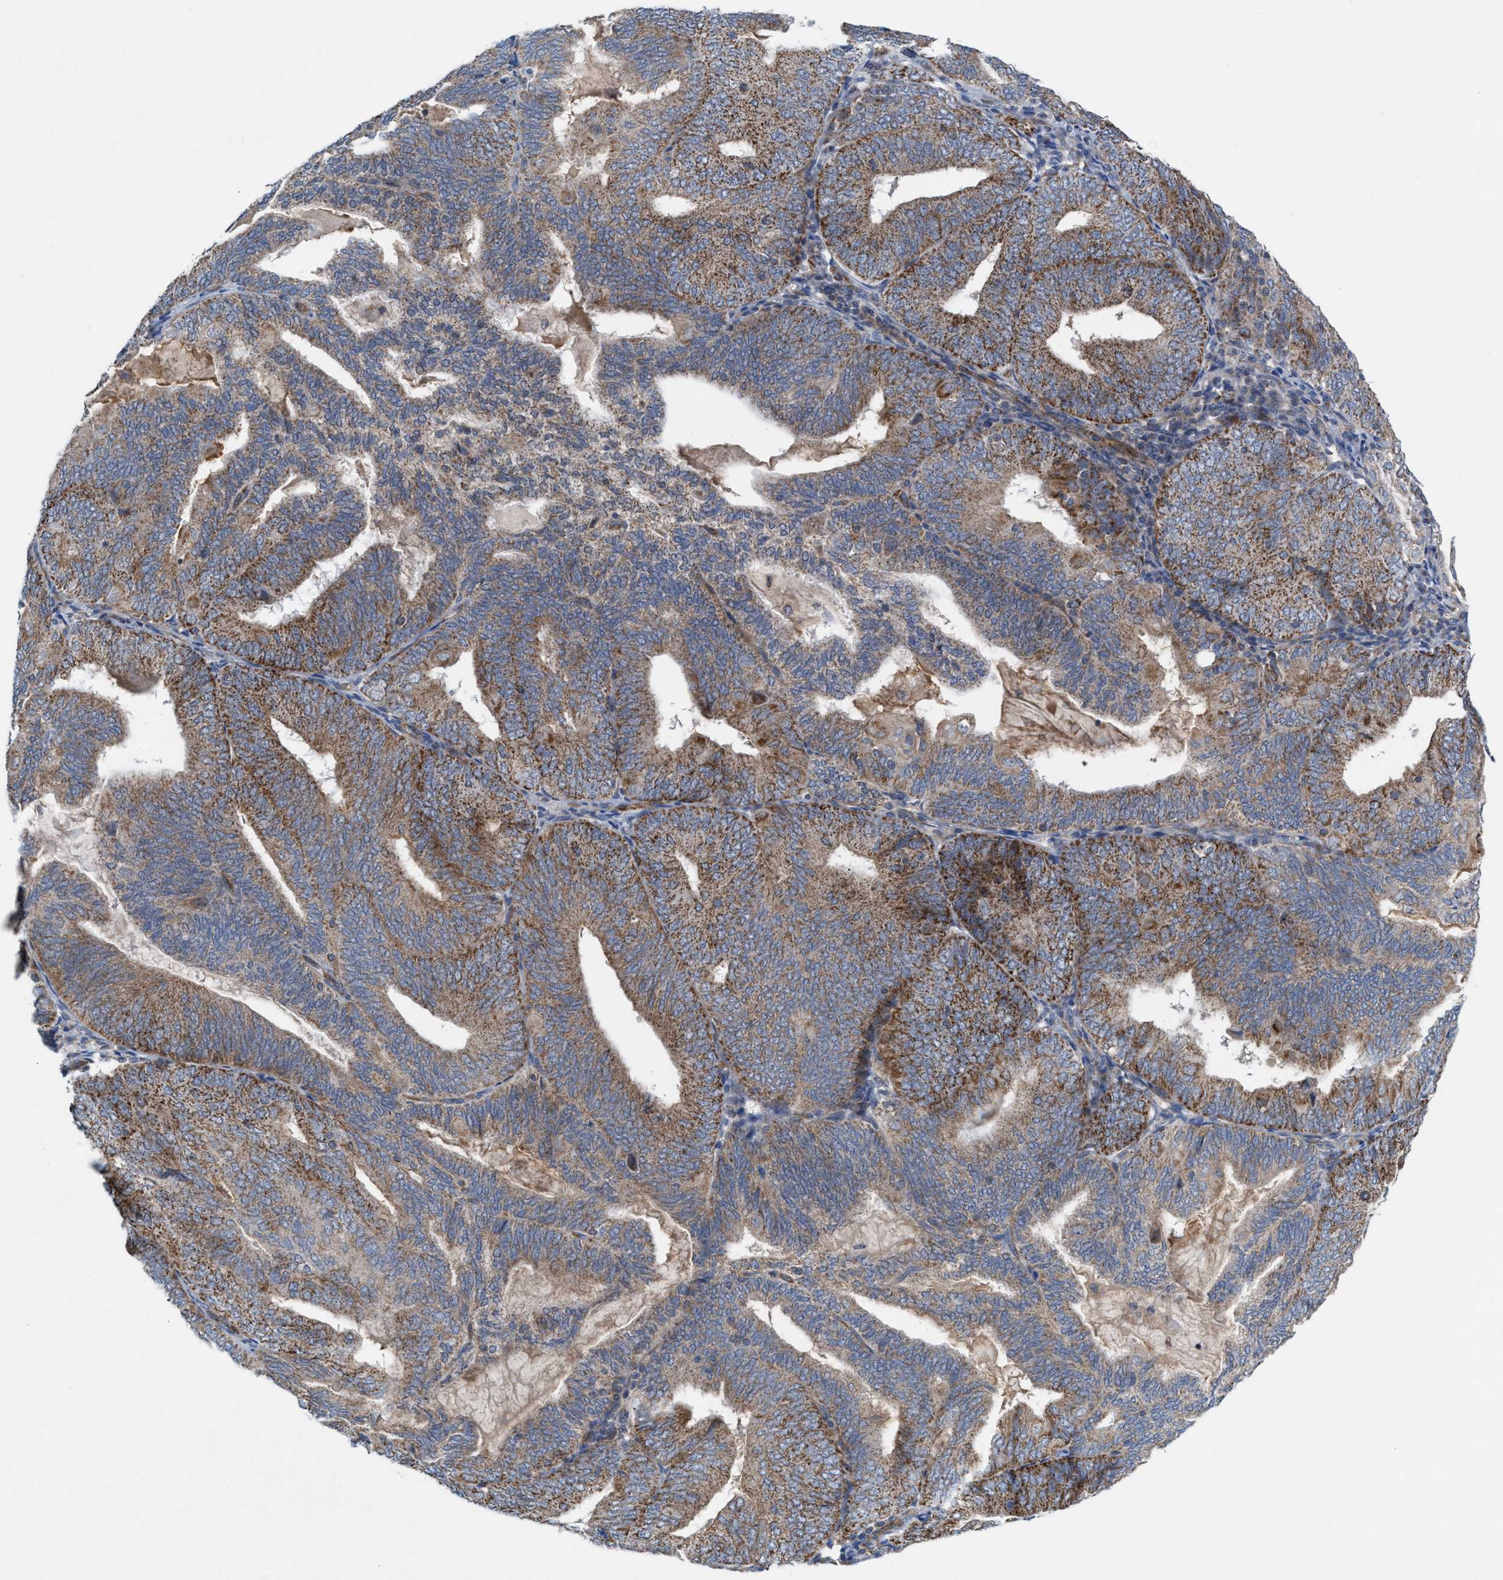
{"staining": {"intensity": "moderate", "quantity": ">75%", "location": "cytoplasmic/membranous"}, "tissue": "endometrial cancer", "cell_type": "Tumor cells", "image_type": "cancer", "snomed": [{"axis": "morphology", "description": "Adenocarcinoma, NOS"}, {"axis": "topography", "description": "Endometrium"}], "caption": "Immunohistochemical staining of human endometrial adenocarcinoma exhibits medium levels of moderate cytoplasmic/membranous positivity in about >75% of tumor cells. The staining was performed using DAB, with brown indicating positive protein expression. Nuclei are stained blue with hematoxylin.", "gene": "MRM1", "patient": {"sex": "female", "age": 81}}